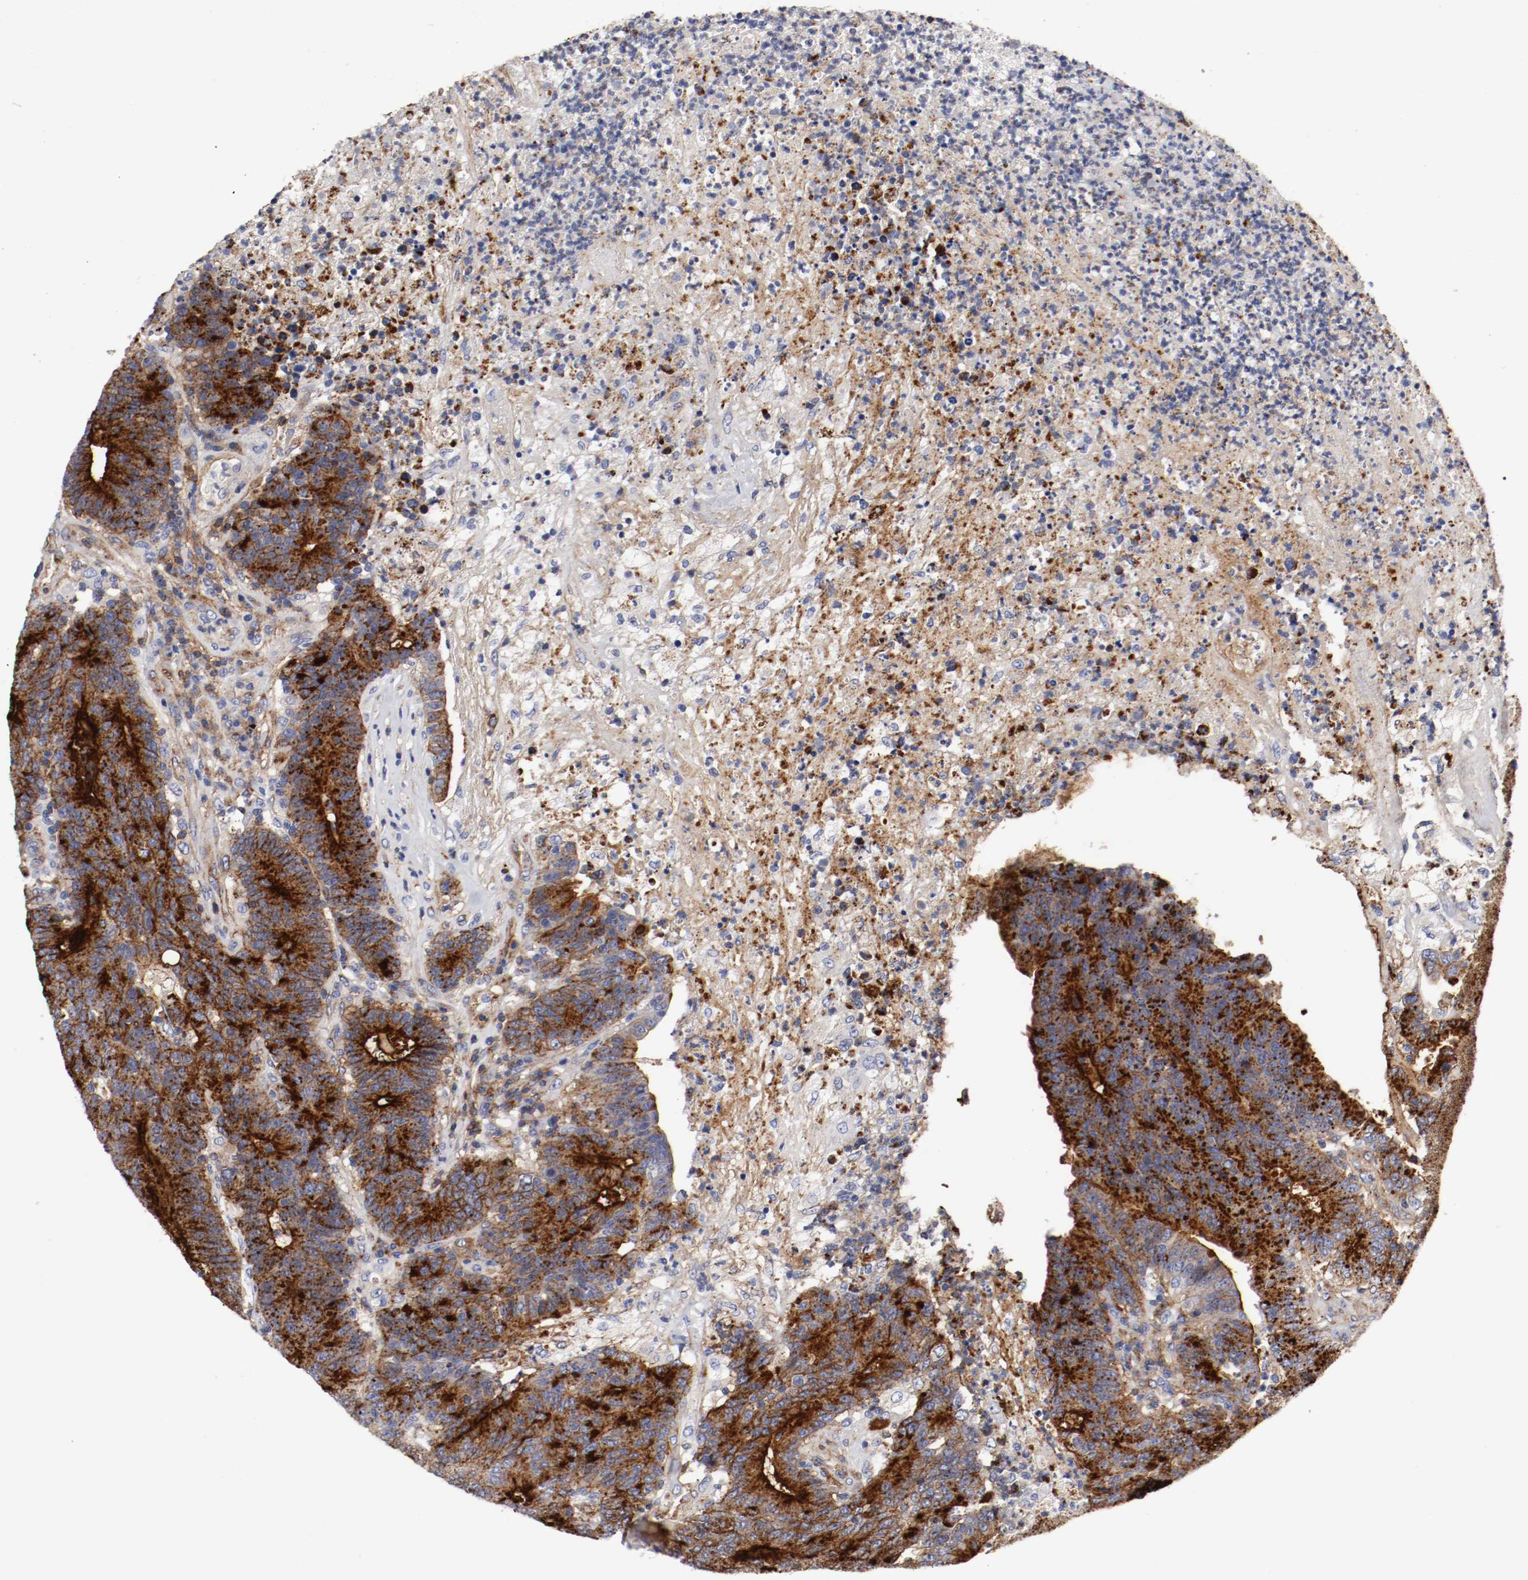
{"staining": {"intensity": "strong", "quantity": ">75%", "location": "cytoplasmic/membranous"}, "tissue": "colorectal cancer", "cell_type": "Tumor cells", "image_type": "cancer", "snomed": [{"axis": "morphology", "description": "Normal tissue, NOS"}, {"axis": "morphology", "description": "Adenocarcinoma, NOS"}, {"axis": "topography", "description": "Colon"}], "caption": "IHC (DAB) staining of human adenocarcinoma (colorectal) reveals strong cytoplasmic/membranous protein expression in about >75% of tumor cells. The staining was performed using DAB, with brown indicating positive protein expression. Nuclei are stained blue with hematoxylin.", "gene": "IFITM1", "patient": {"sex": "female", "age": 75}}